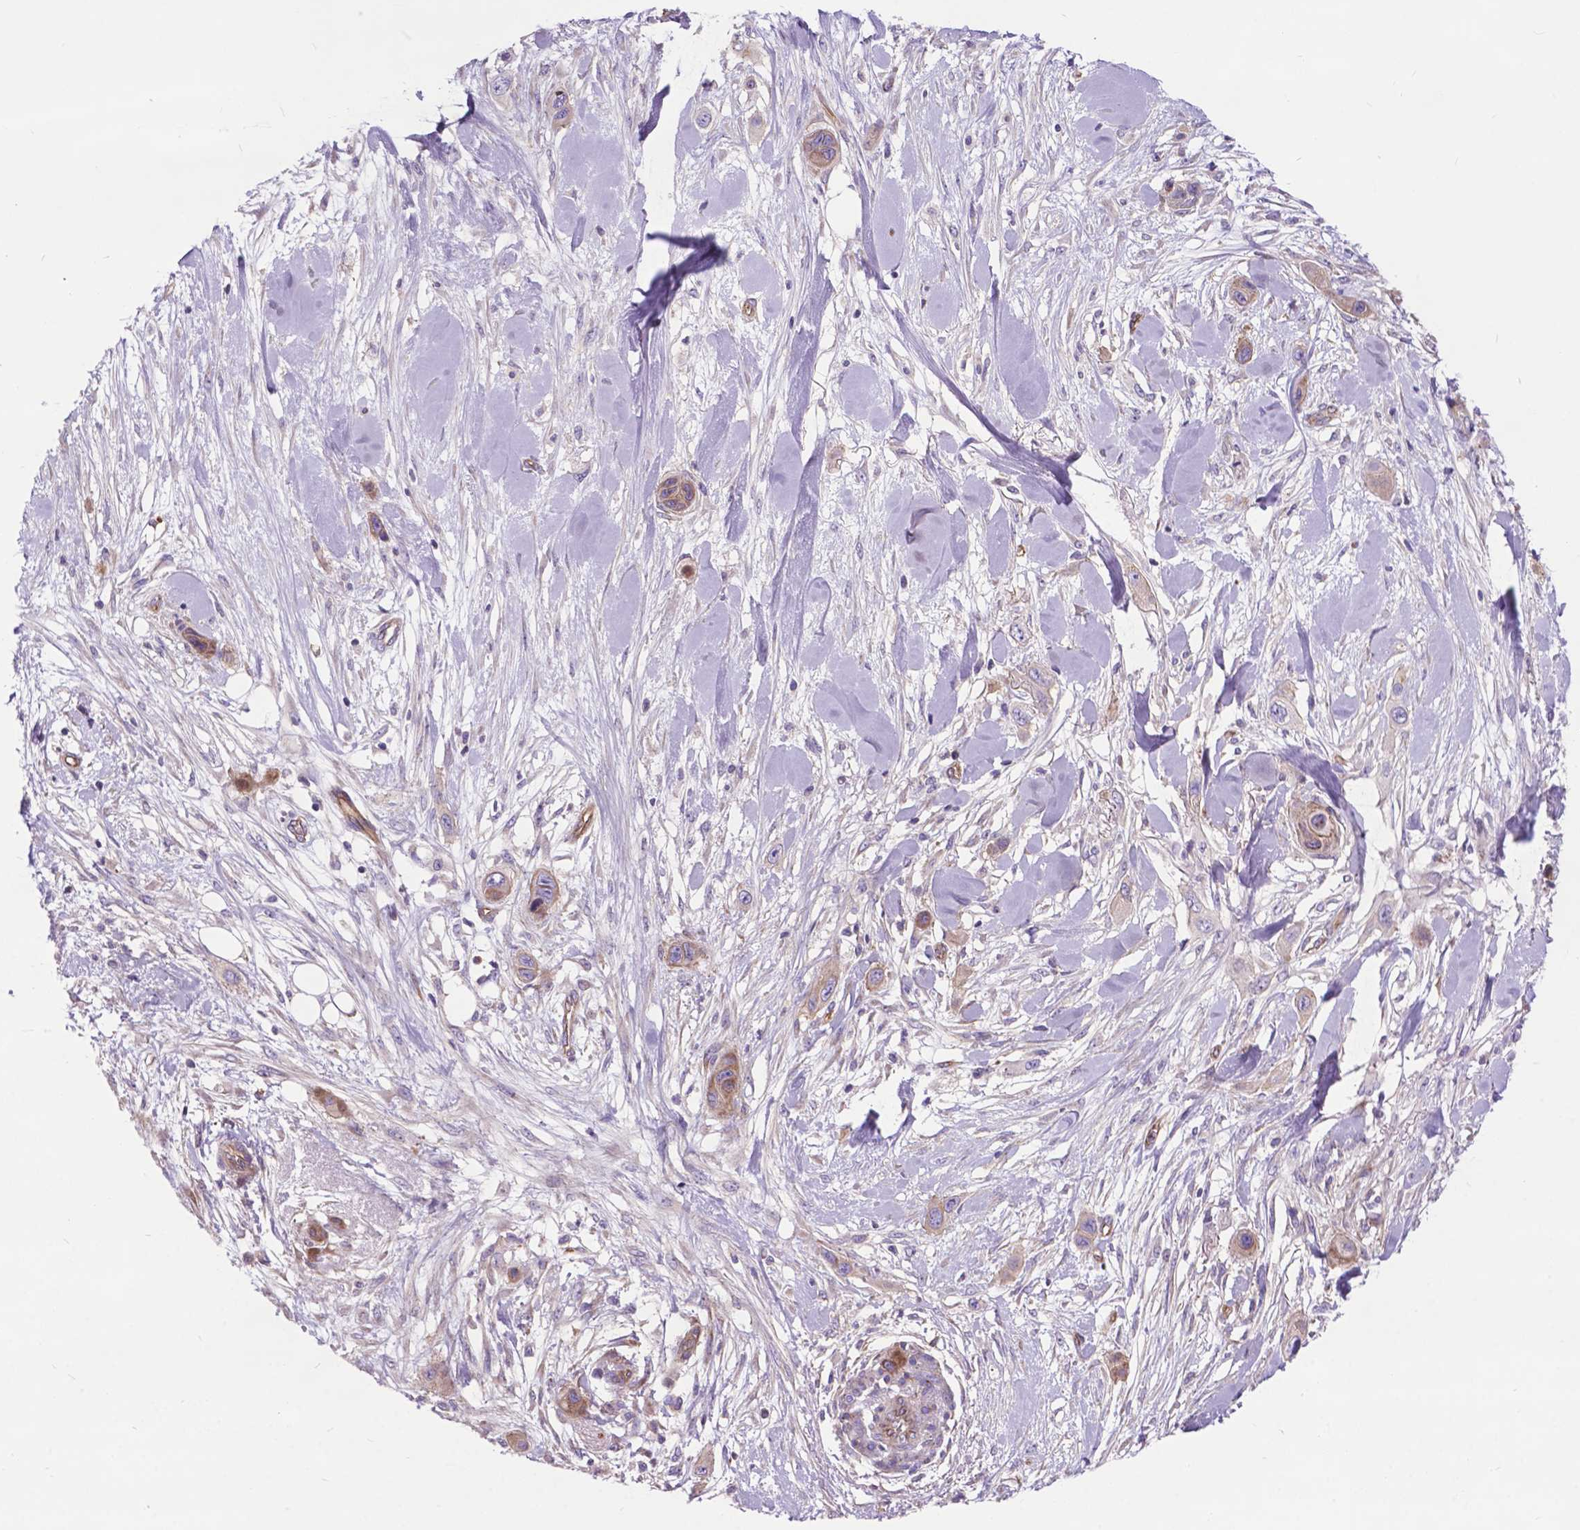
{"staining": {"intensity": "weak", "quantity": "25%-75%", "location": "cytoplasmic/membranous"}, "tissue": "skin cancer", "cell_type": "Tumor cells", "image_type": "cancer", "snomed": [{"axis": "morphology", "description": "Squamous cell carcinoma, NOS"}, {"axis": "topography", "description": "Skin"}], "caption": "A brown stain highlights weak cytoplasmic/membranous expression of a protein in human skin cancer (squamous cell carcinoma) tumor cells.", "gene": "FLT4", "patient": {"sex": "male", "age": 79}}